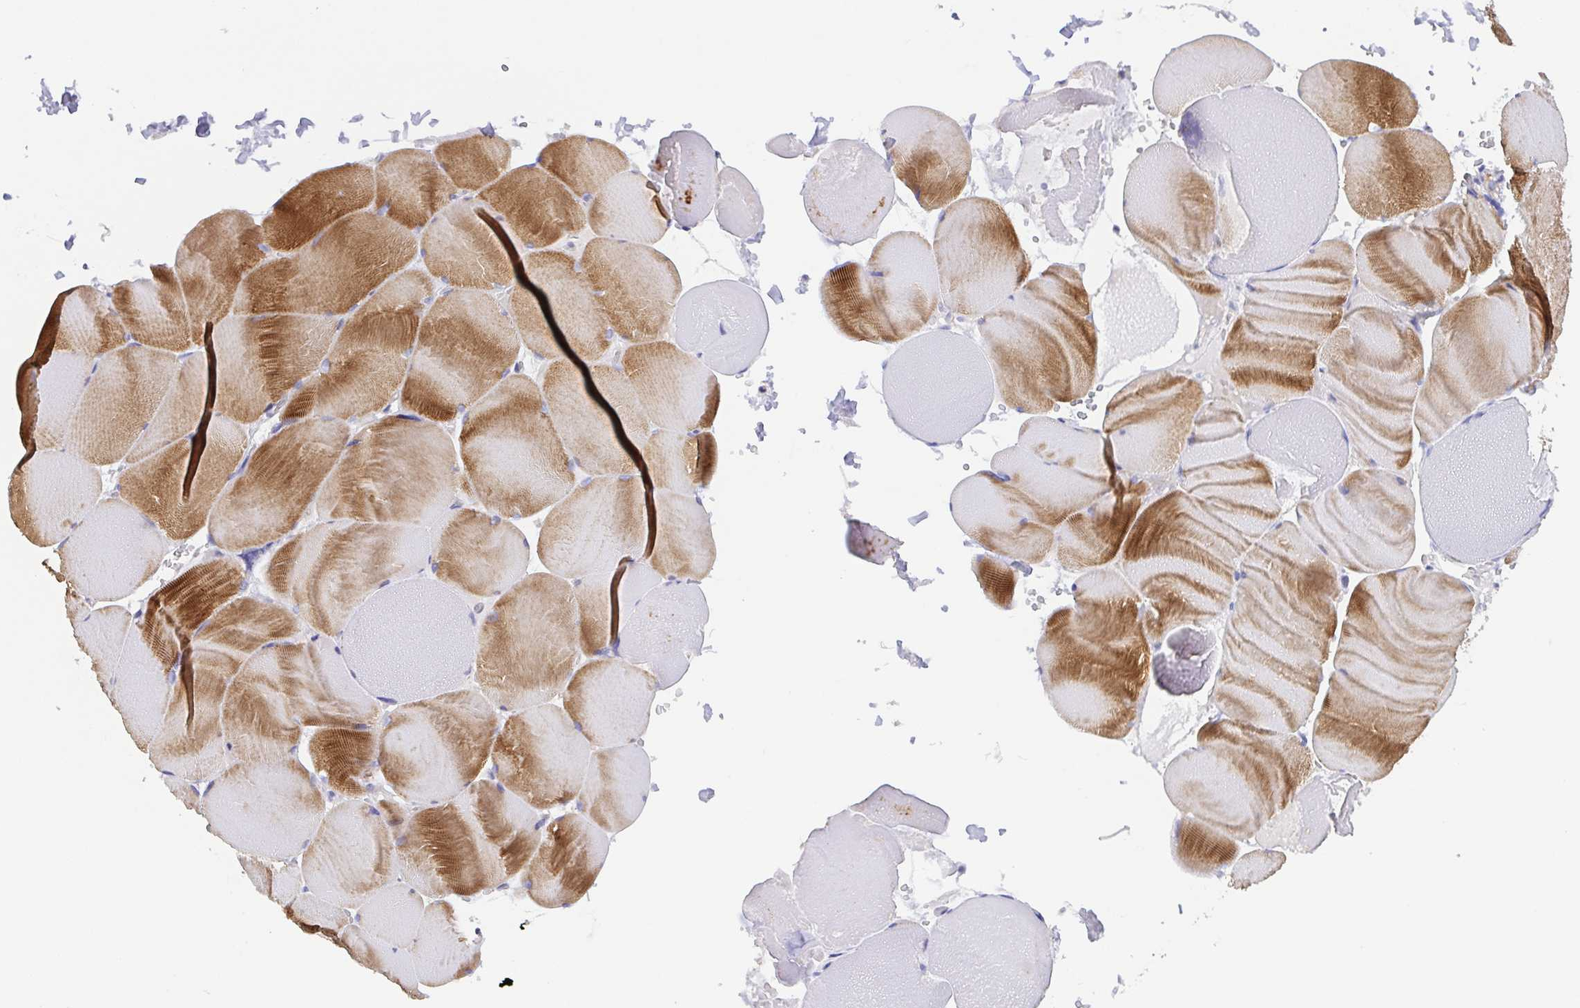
{"staining": {"intensity": "moderate", "quantity": "25%-75%", "location": "cytoplasmic/membranous"}, "tissue": "skeletal muscle", "cell_type": "Myocytes", "image_type": "normal", "snomed": [{"axis": "morphology", "description": "Normal tissue, NOS"}, {"axis": "topography", "description": "Skeletal muscle"}, {"axis": "topography", "description": "Head-Neck"}], "caption": "Skeletal muscle was stained to show a protein in brown. There is medium levels of moderate cytoplasmic/membranous positivity in approximately 25%-75% of myocytes. The protein is shown in brown color, while the nuclei are stained blue.", "gene": "TRAM2", "patient": {"sex": "male", "age": 66}}